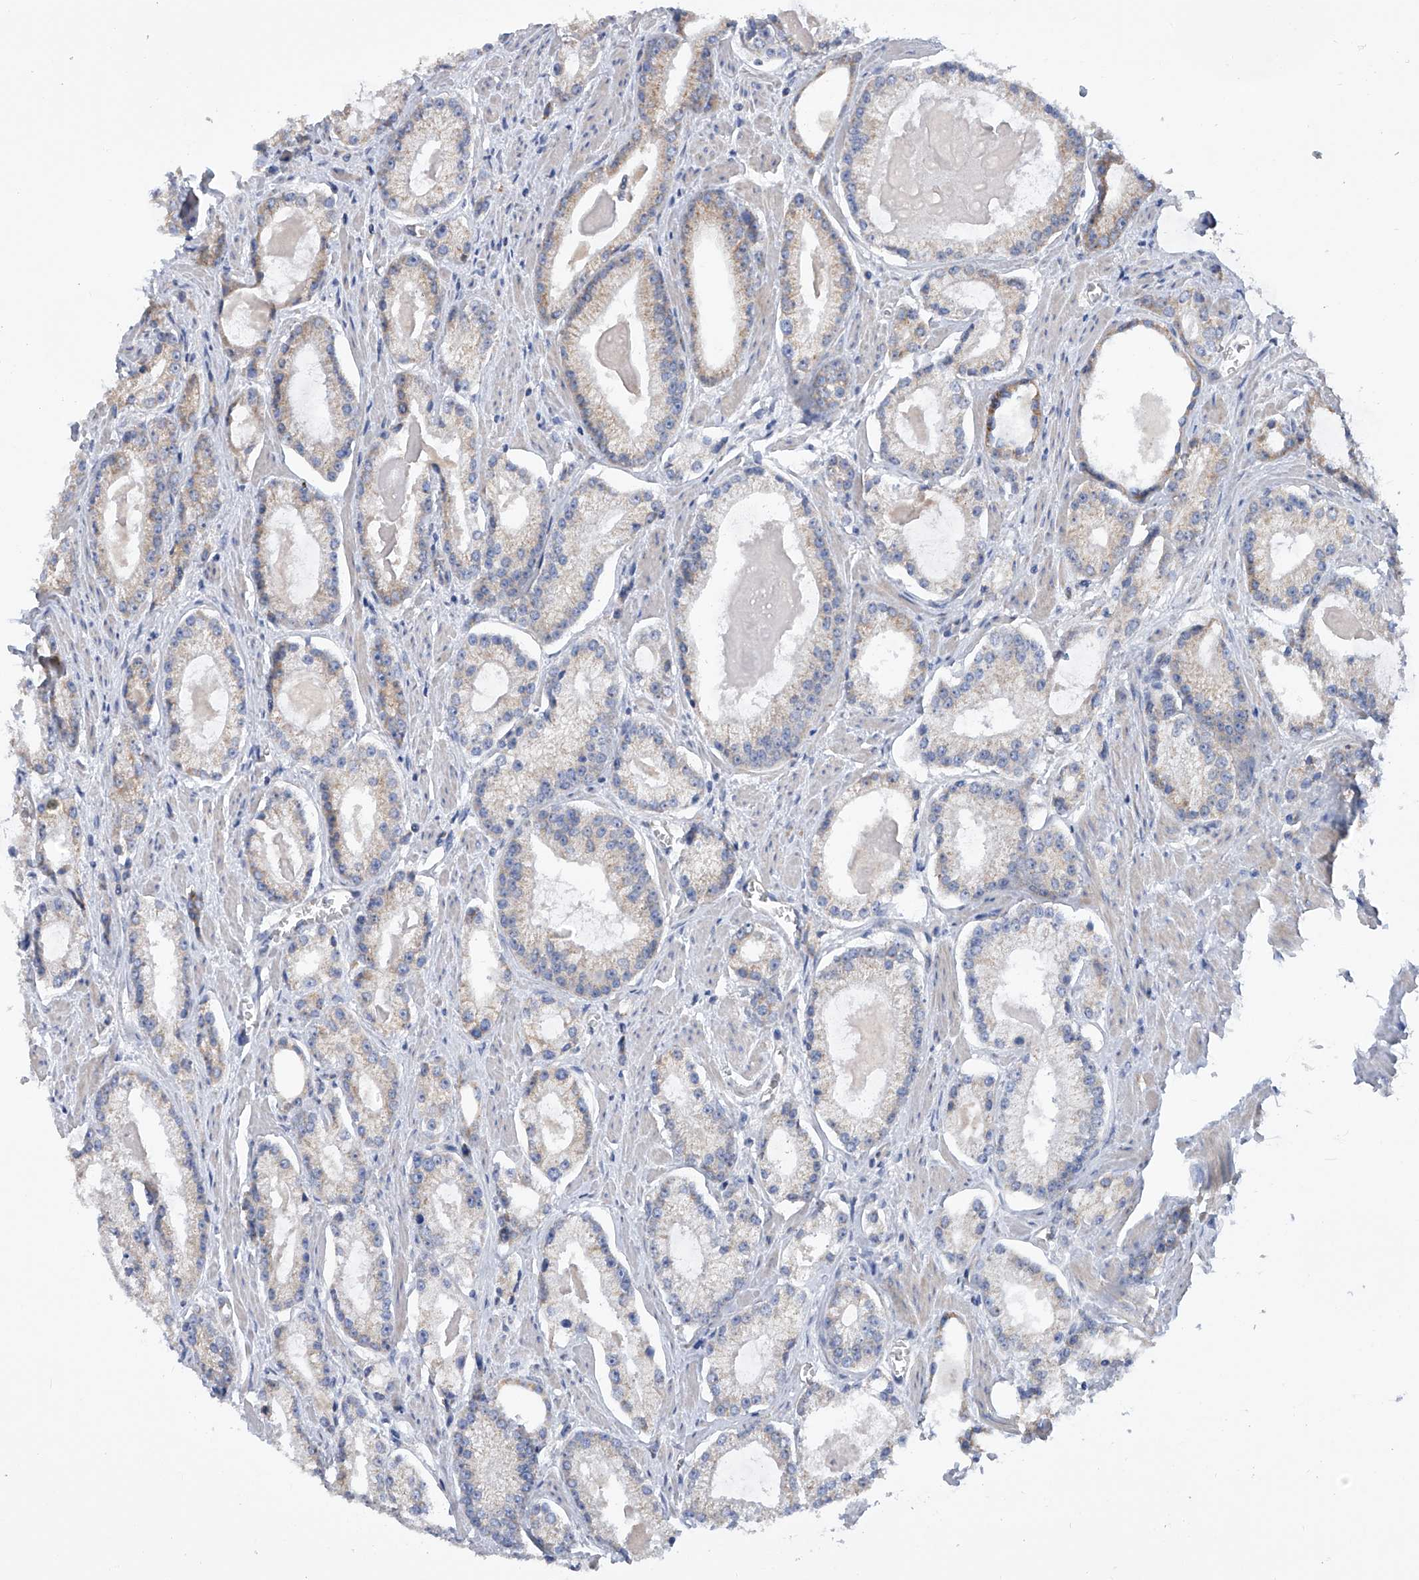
{"staining": {"intensity": "weak", "quantity": "<25%", "location": "cytoplasmic/membranous"}, "tissue": "prostate cancer", "cell_type": "Tumor cells", "image_type": "cancer", "snomed": [{"axis": "morphology", "description": "Adenocarcinoma, Low grade"}, {"axis": "topography", "description": "Prostate"}], "caption": "High power microscopy image of an IHC image of prostate cancer, revealing no significant positivity in tumor cells.", "gene": "MLYCD", "patient": {"sex": "male", "age": 54}}